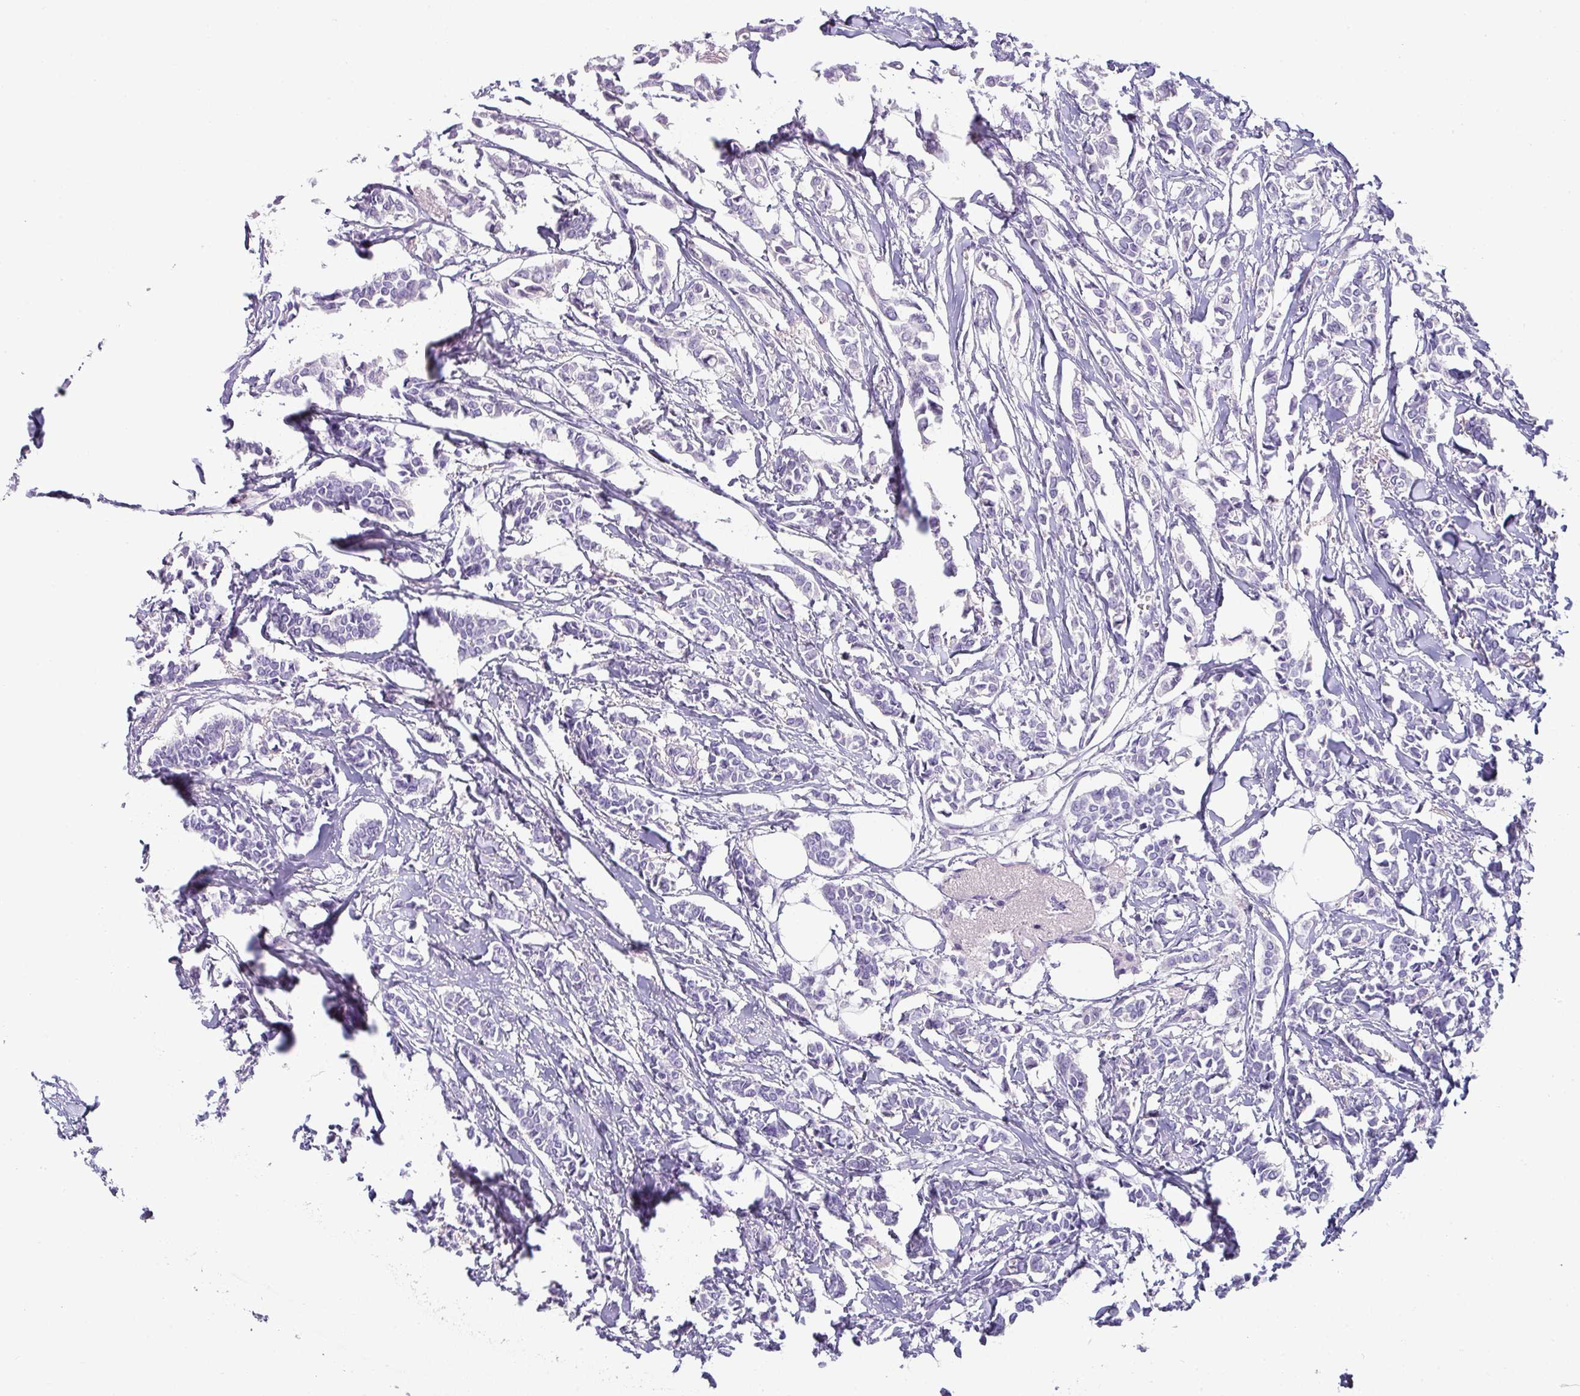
{"staining": {"intensity": "negative", "quantity": "none", "location": "none"}, "tissue": "breast cancer", "cell_type": "Tumor cells", "image_type": "cancer", "snomed": [{"axis": "morphology", "description": "Duct carcinoma"}, {"axis": "topography", "description": "Breast"}], "caption": "Breast cancer (intraductal carcinoma) was stained to show a protein in brown. There is no significant expression in tumor cells. (Brightfield microscopy of DAB (3,3'-diaminobenzidine) immunohistochemistry (IHC) at high magnification).", "gene": "VCY1B", "patient": {"sex": "female", "age": 41}}